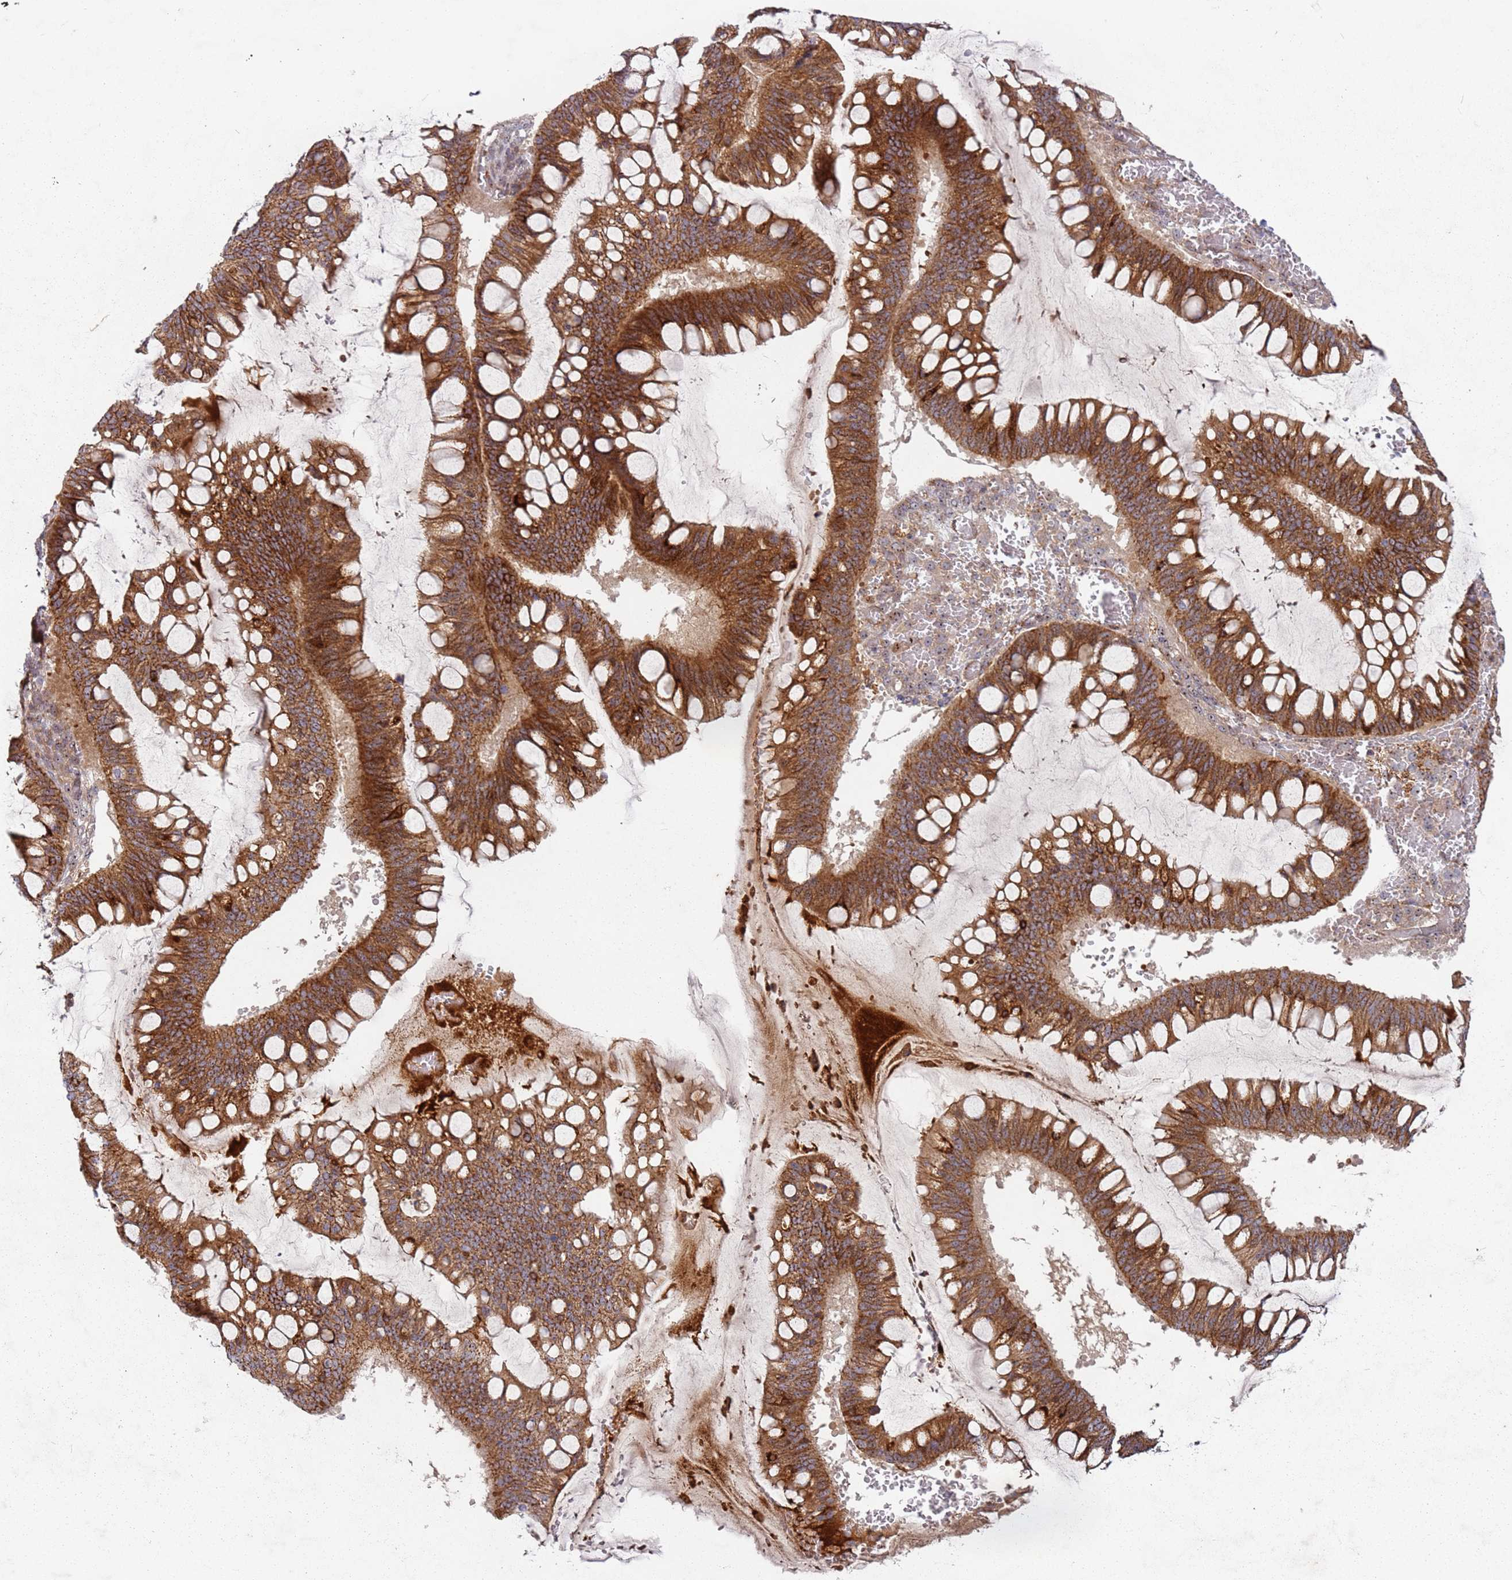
{"staining": {"intensity": "moderate", "quantity": ">75%", "location": "cytoplasmic/membranous"}, "tissue": "ovarian cancer", "cell_type": "Tumor cells", "image_type": "cancer", "snomed": [{"axis": "morphology", "description": "Cystadenocarcinoma, mucinous, NOS"}, {"axis": "topography", "description": "Ovary"}], "caption": "This image demonstrates immunohistochemistry staining of human ovarian mucinous cystadenocarcinoma, with medium moderate cytoplasmic/membranous expression in approximately >75% of tumor cells.", "gene": "C2CD4B", "patient": {"sex": "female", "age": 73}}